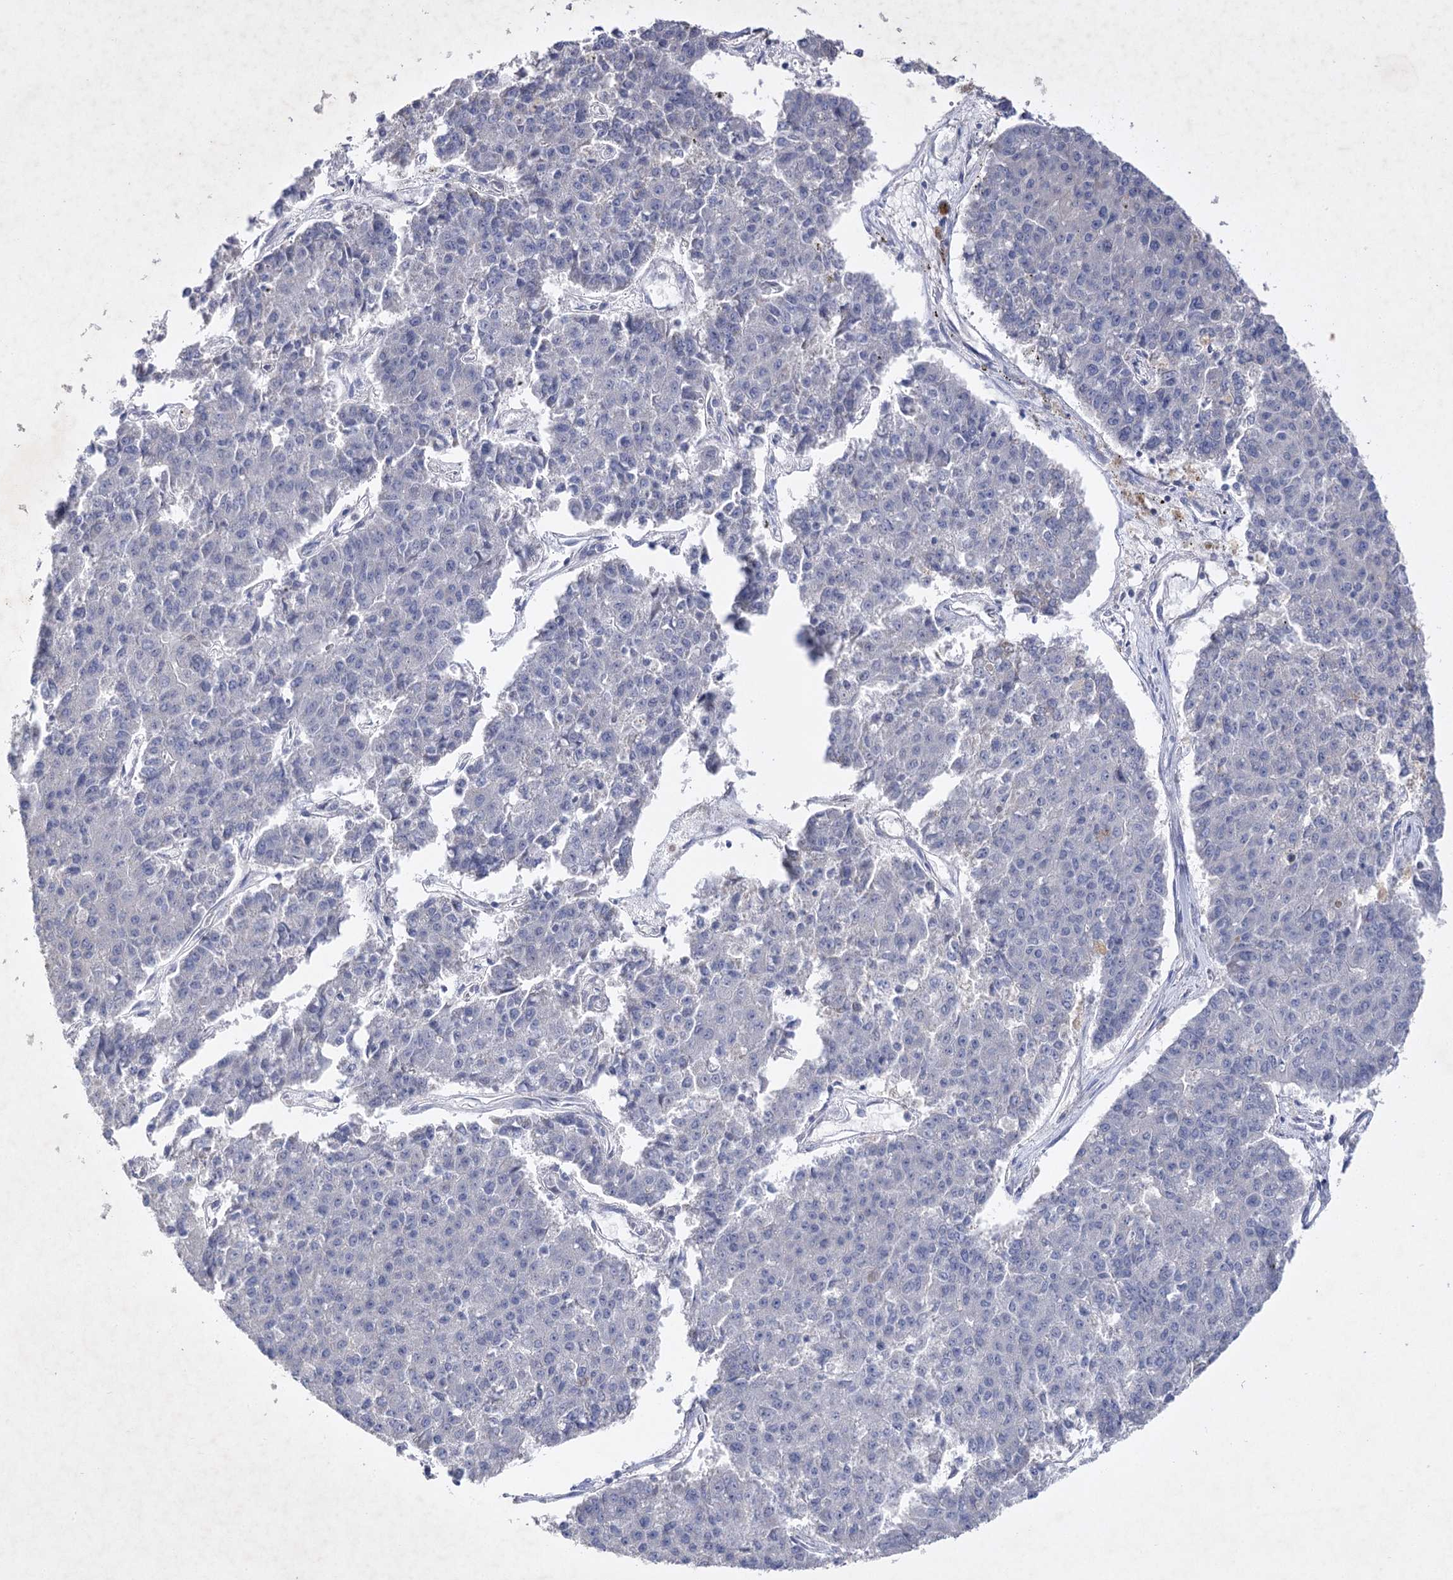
{"staining": {"intensity": "negative", "quantity": "none", "location": "none"}, "tissue": "pancreatic cancer", "cell_type": "Tumor cells", "image_type": "cancer", "snomed": [{"axis": "morphology", "description": "Adenocarcinoma, NOS"}, {"axis": "topography", "description": "Pancreas"}], "caption": "A photomicrograph of adenocarcinoma (pancreatic) stained for a protein demonstrates no brown staining in tumor cells.", "gene": "COX15", "patient": {"sex": "male", "age": 50}}